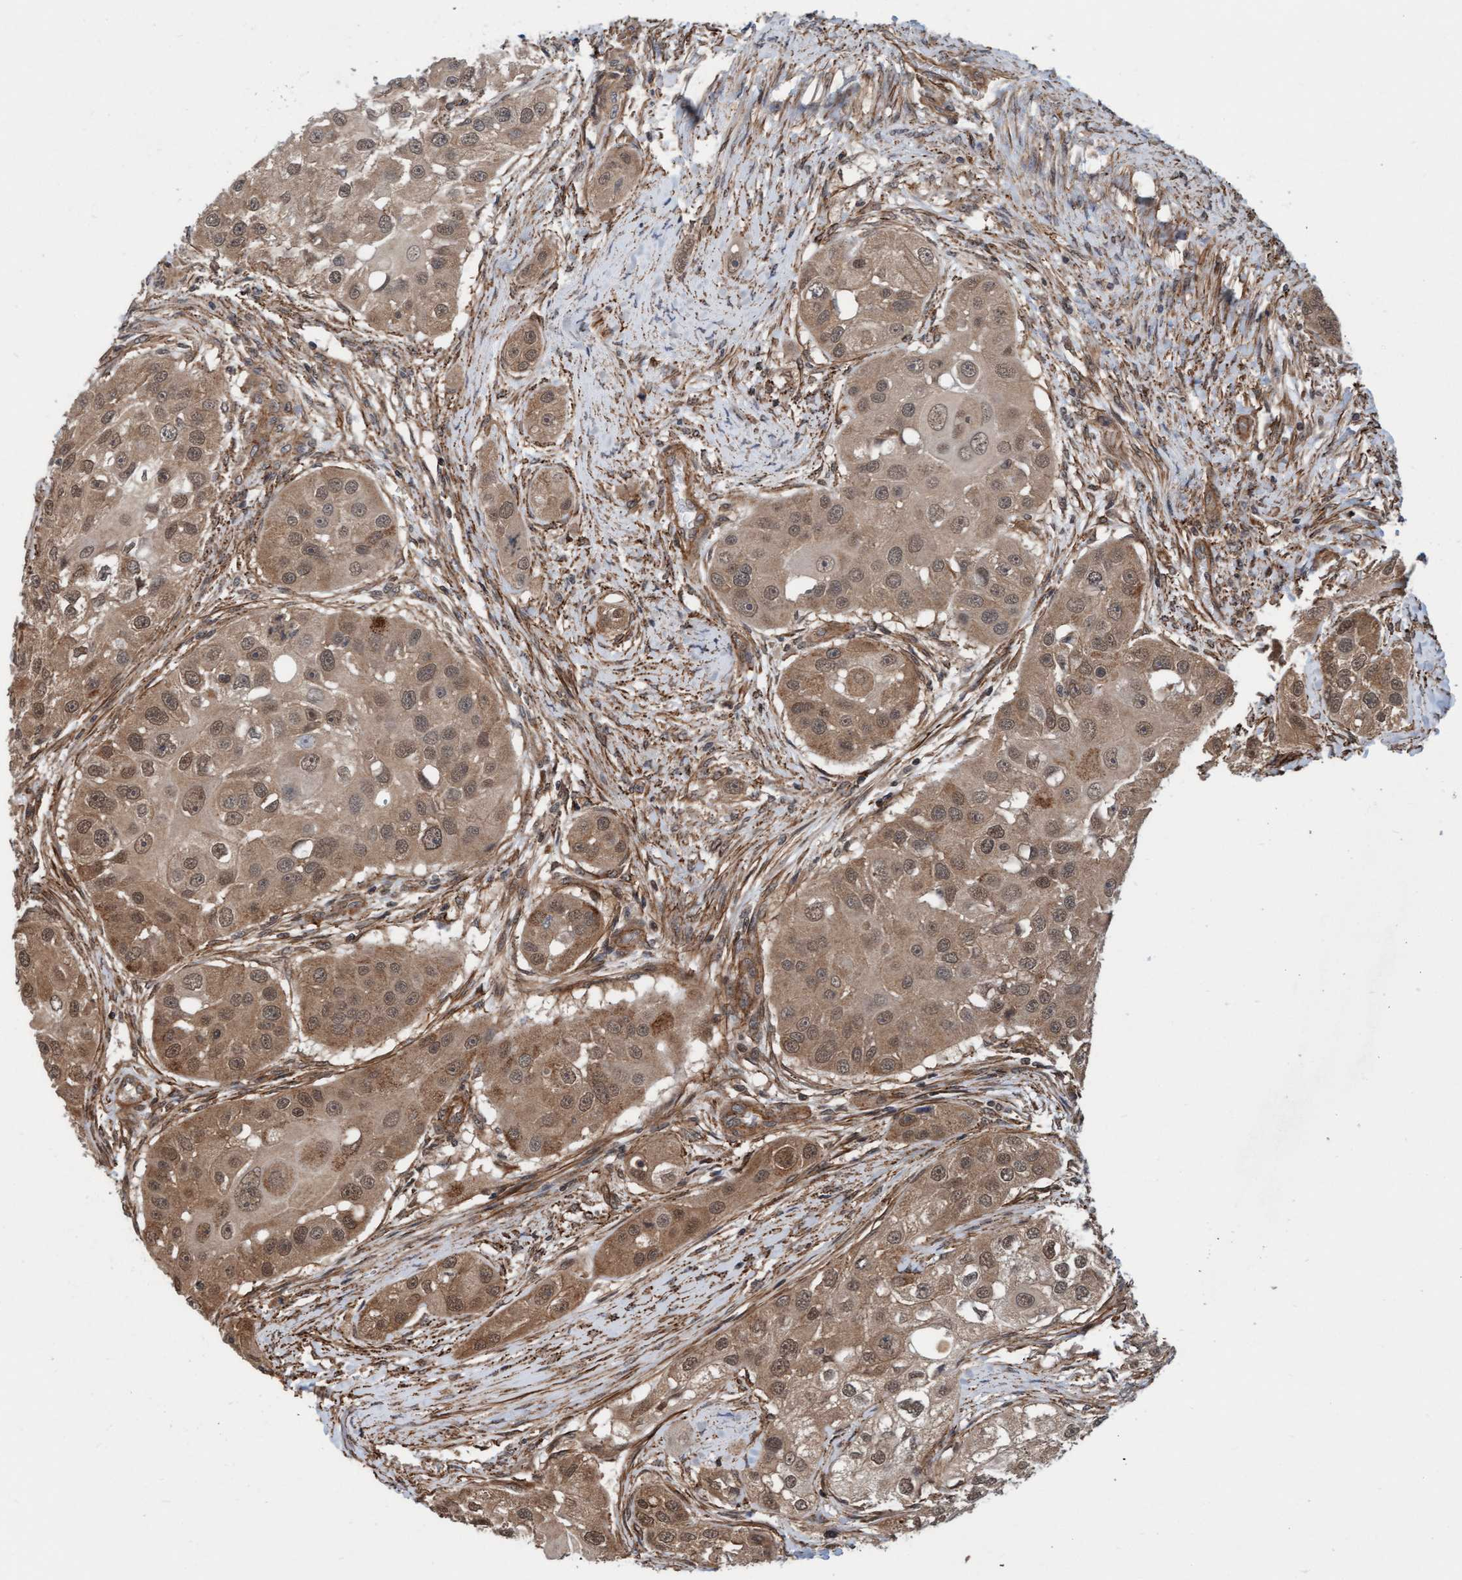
{"staining": {"intensity": "moderate", "quantity": ">75%", "location": "cytoplasmic/membranous,nuclear"}, "tissue": "head and neck cancer", "cell_type": "Tumor cells", "image_type": "cancer", "snomed": [{"axis": "morphology", "description": "Normal tissue, NOS"}, {"axis": "morphology", "description": "Squamous cell carcinoma, NOS"}, {"axis": "topography", "description": "Skeletal muscle"}, {"axis": "topography", "description": "Head-Neck"}], "caption": "Protein analysis of head and neck cancer (squamous cell carcinoma) tissue displays moderate cytoplasmic/membranous and nuclear positivity in approximately >75% of tumor cells.", "gene": "STXBP4", "patient": {"sex": "male", "age": 51}}